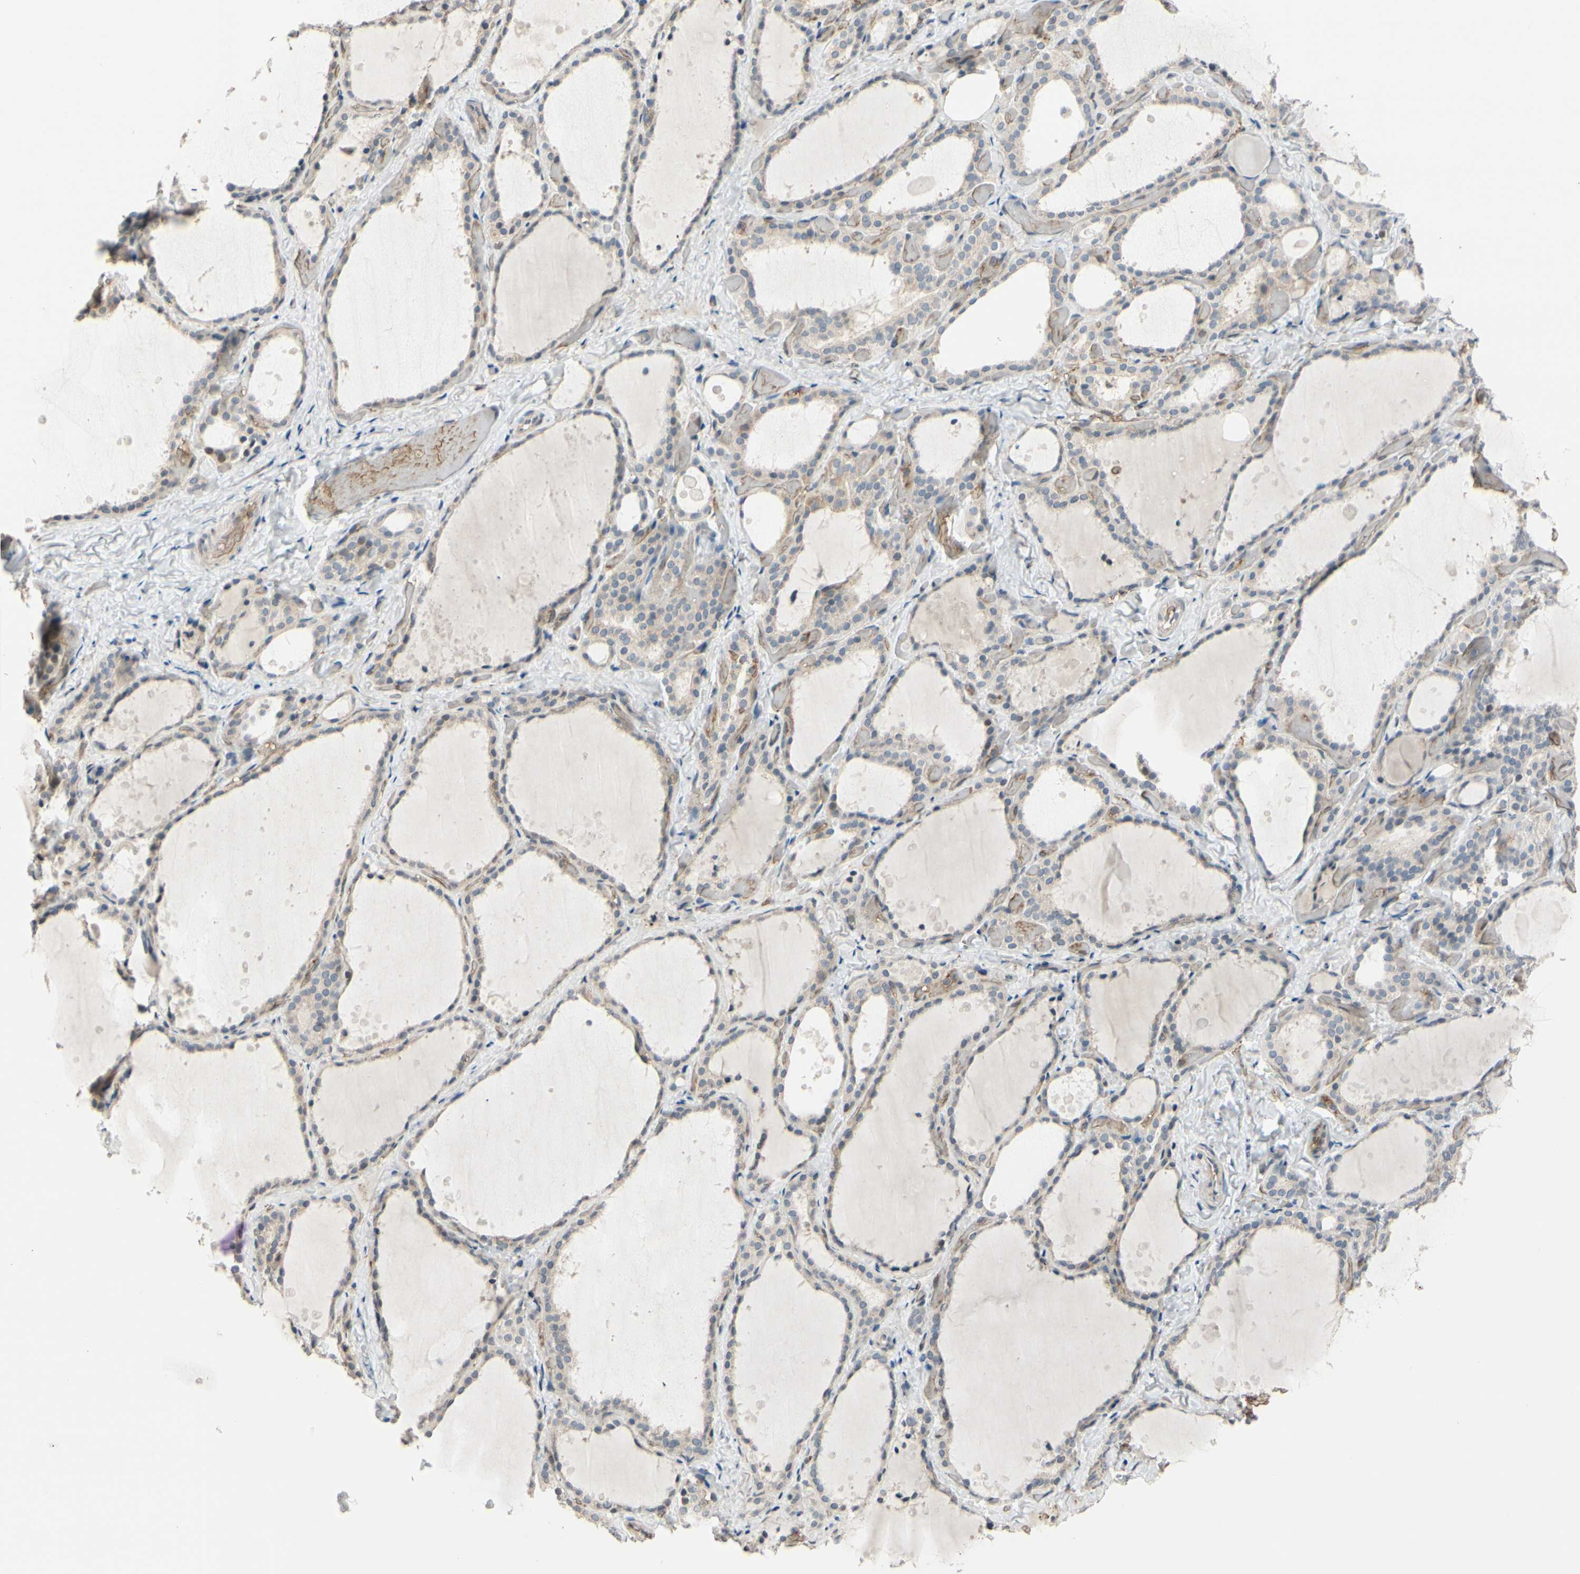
{"staining": {"intensity": "weak", "quantity": ">75%", "location": "cytoplasmic/membranous"}, "tissue": "thyroid gland", "cell_type": "Glandular cells", "image_type": "normal", "snomed": [{"axis": "morphology", "description": "Normal tissue, NOS"}, {"axis": "topography", "description": "Thyroid gland"}], "caption": "Human thyroid gland stained for a protein (brown) reveals weak cytoplasmic/membranous positive positivity in approximately >75% of glandular cells.", "gene": "GYPC", "patient": {"sex": "female", "age": 44}}